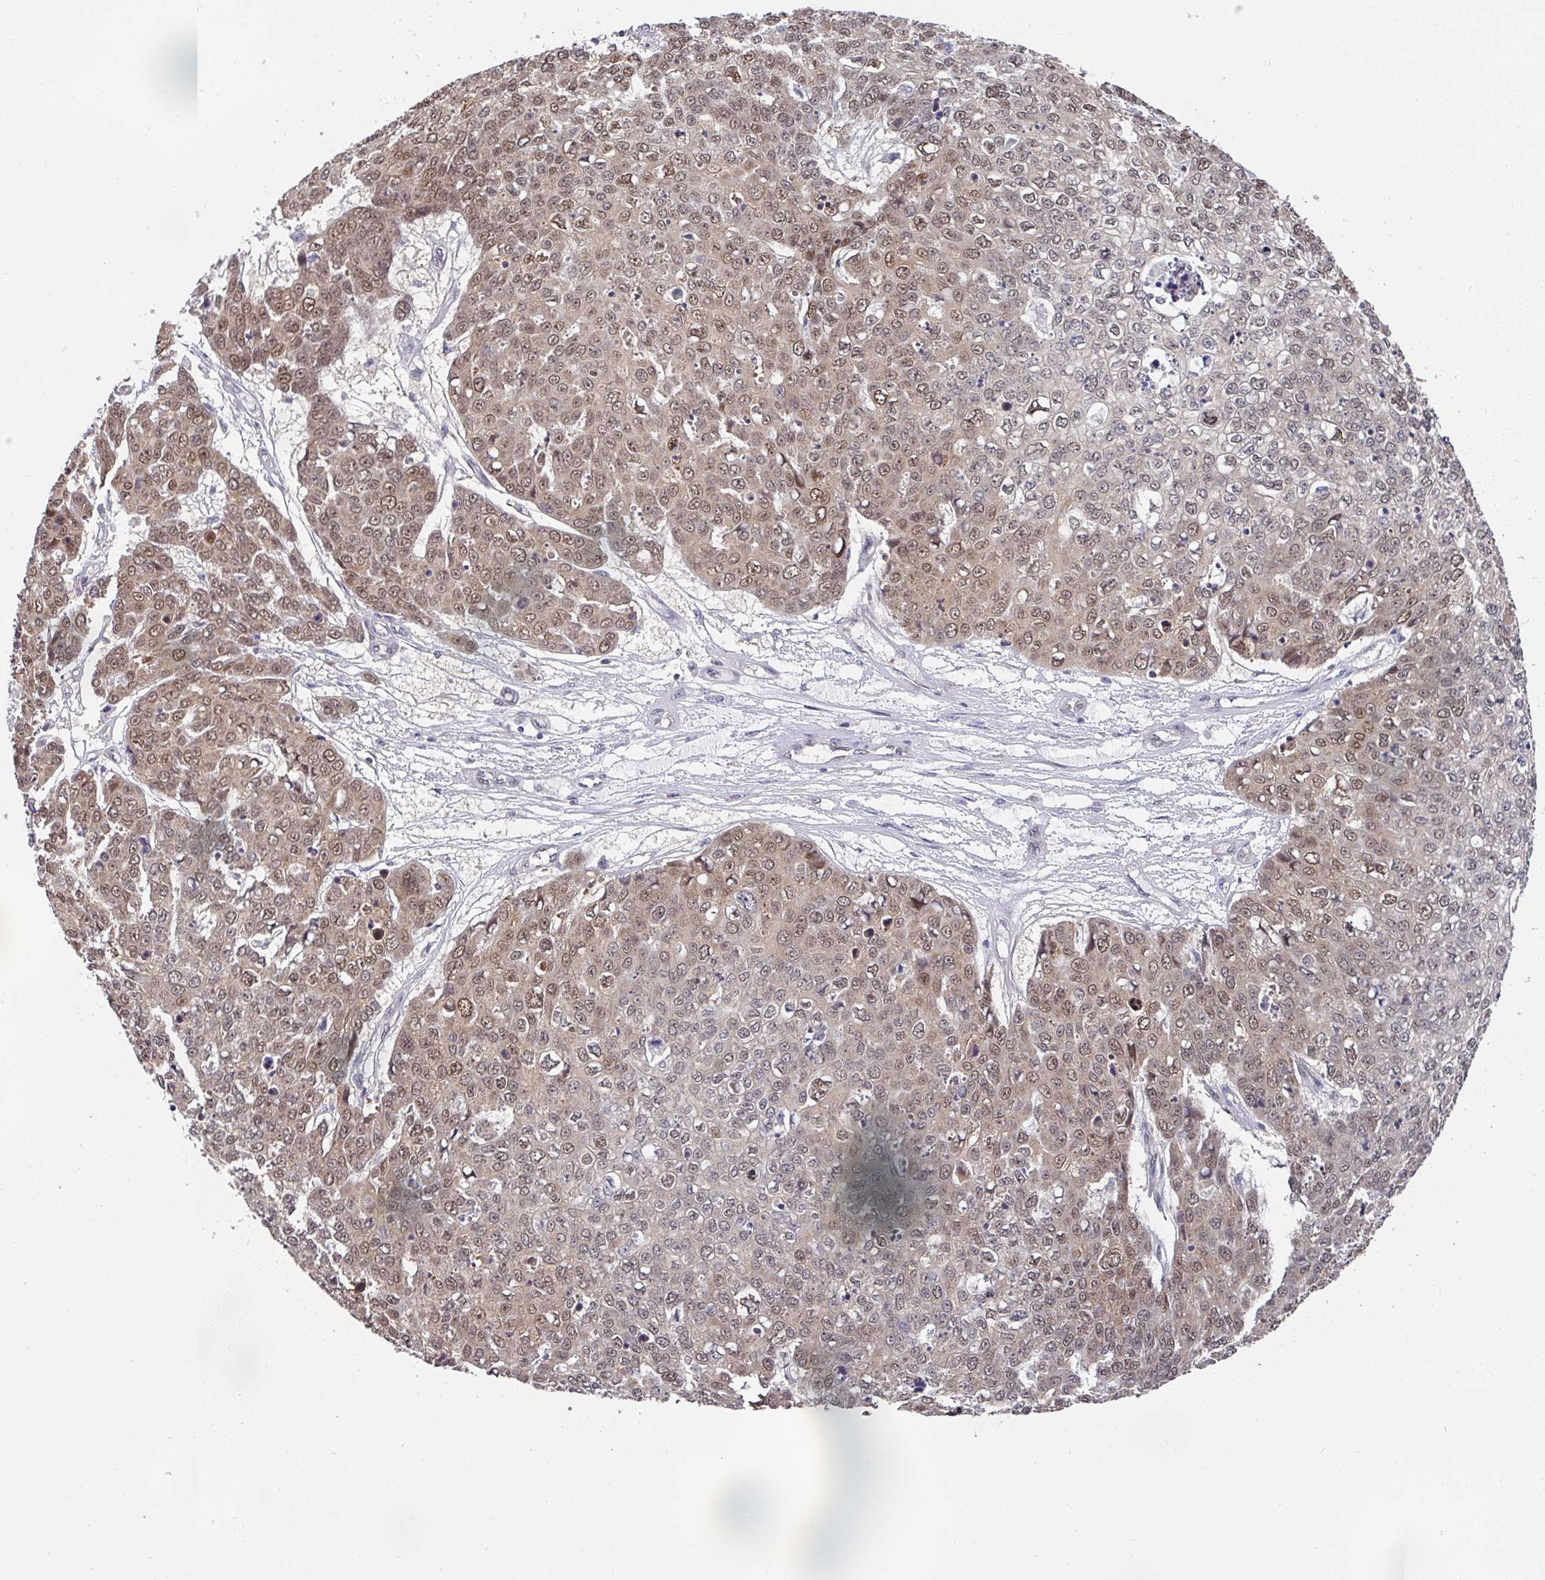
{"staining": {"intensity": "weak", "quantity": ">75%", "location": "nuclear"}, "tissue": "skin cancer", "cell_type": "Tumor cells", "image_type": "cancer", "snomed": [{"axis": "morphology", "description": "Normal tissue, NOS"}, {"axis": "morphology", "description": "Squamous cell carcinoma, NOS"}, {"axis": "topography", "description": "Skin"}], "caption": "Skin cancer stained for a protein (brown) exhibits weak nuclear positive positivity in about >75% of tumor cells.", "gene": "C18orf25", "patient": {"sex": "male", "age": 72}}